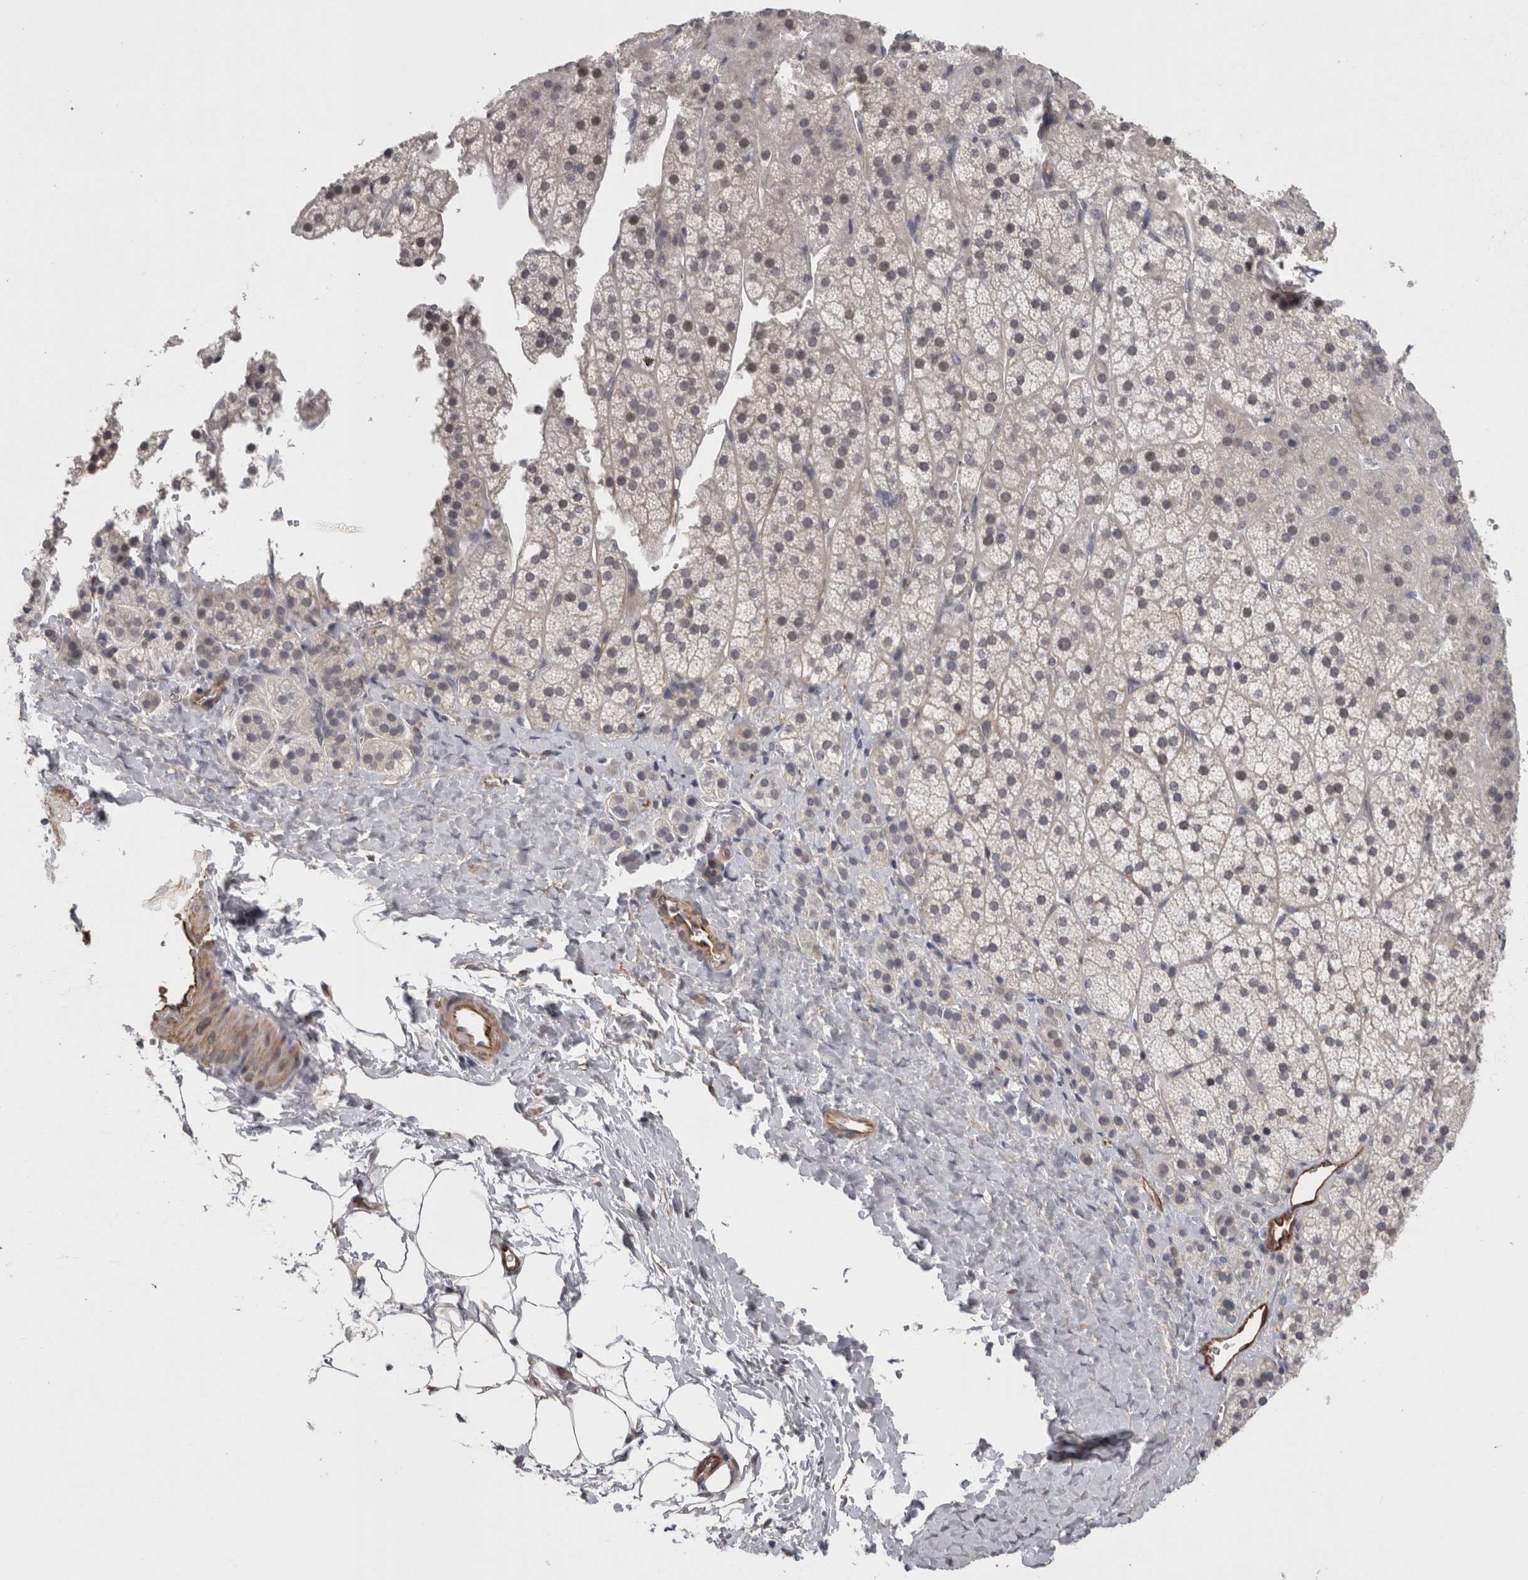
{"staining": {"intensity": "weak", "quantity": "<25%", "location": "cytoplasmic/membranous"}, "tissue": "adrenal gland", "cell_type": "Glandular cells", "image_type": "normal", "snomed": [{"axis": "morphology", "description": "Normal tissue, NOS"}, {"axis": "topography", "description": "Adrenal gland"}], "caption": "The histopathology image reveals no significant positivity in glandular cells of adrenal gland.", "gene": "RMDN1", "patient": {"sex": "female", "age": 44}}